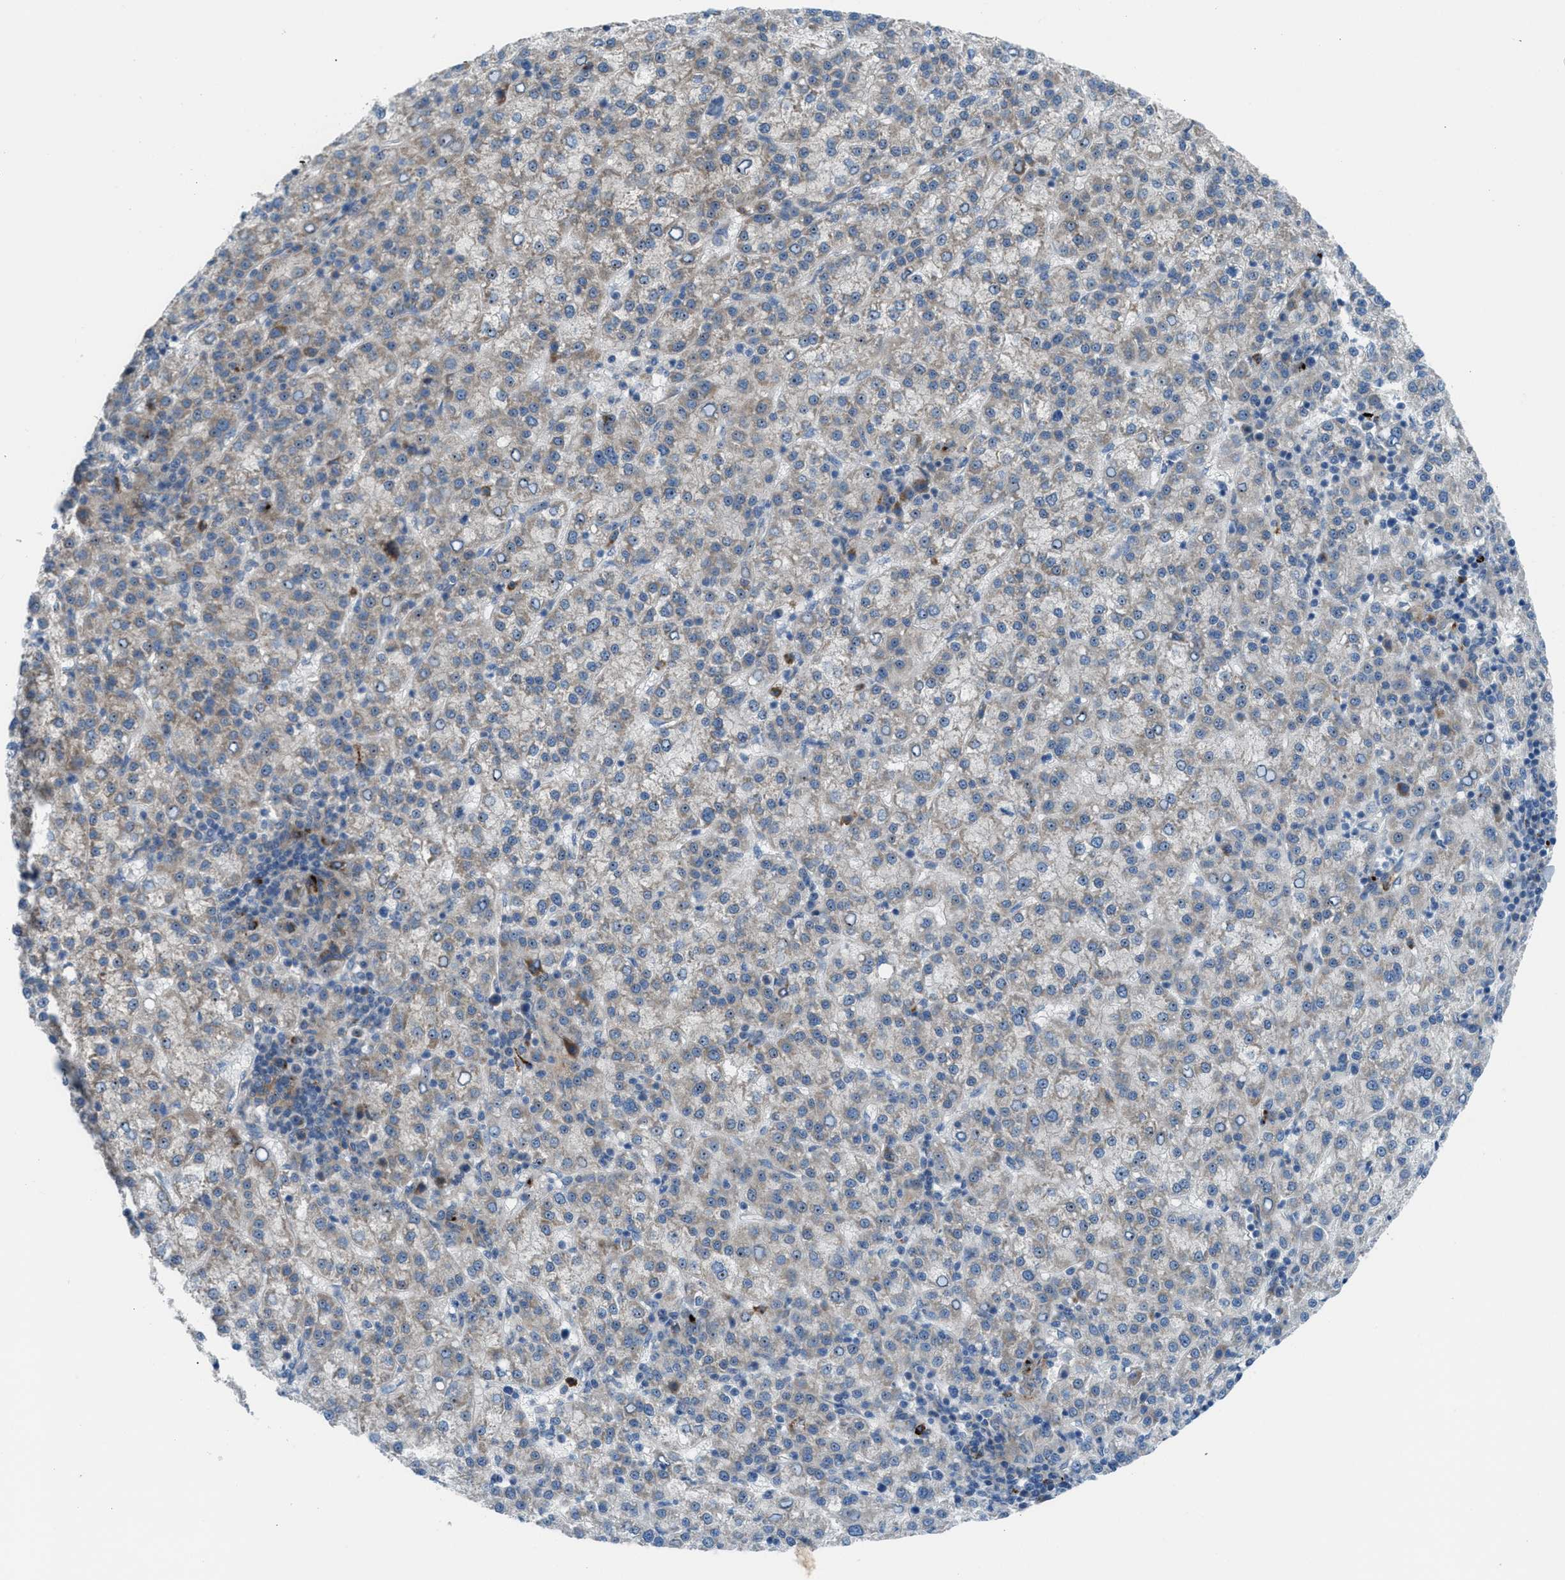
{"staining": {"intensity": "weak", "quantity": "25%-75%", "location": "cytoplasmic/membranous"}, "tissue": "liver cancer", "cell_type": "Tumor cells", "image_type": "cancer", "snomed": [{"axis": "morphology", "description": "Carcinoma, Hepatocellular, NOS"}, {"axis": "topography", "description": "Liver"}], "caption": "Protein staining by immunohistochemistry (IHC) exhibits weak cytoplasmic/membranous positivity in approximately 25%-75% of tumor cells in liver cancer.", "gene": "TPH1", "patient": {"sex": "female", "age": 58}}